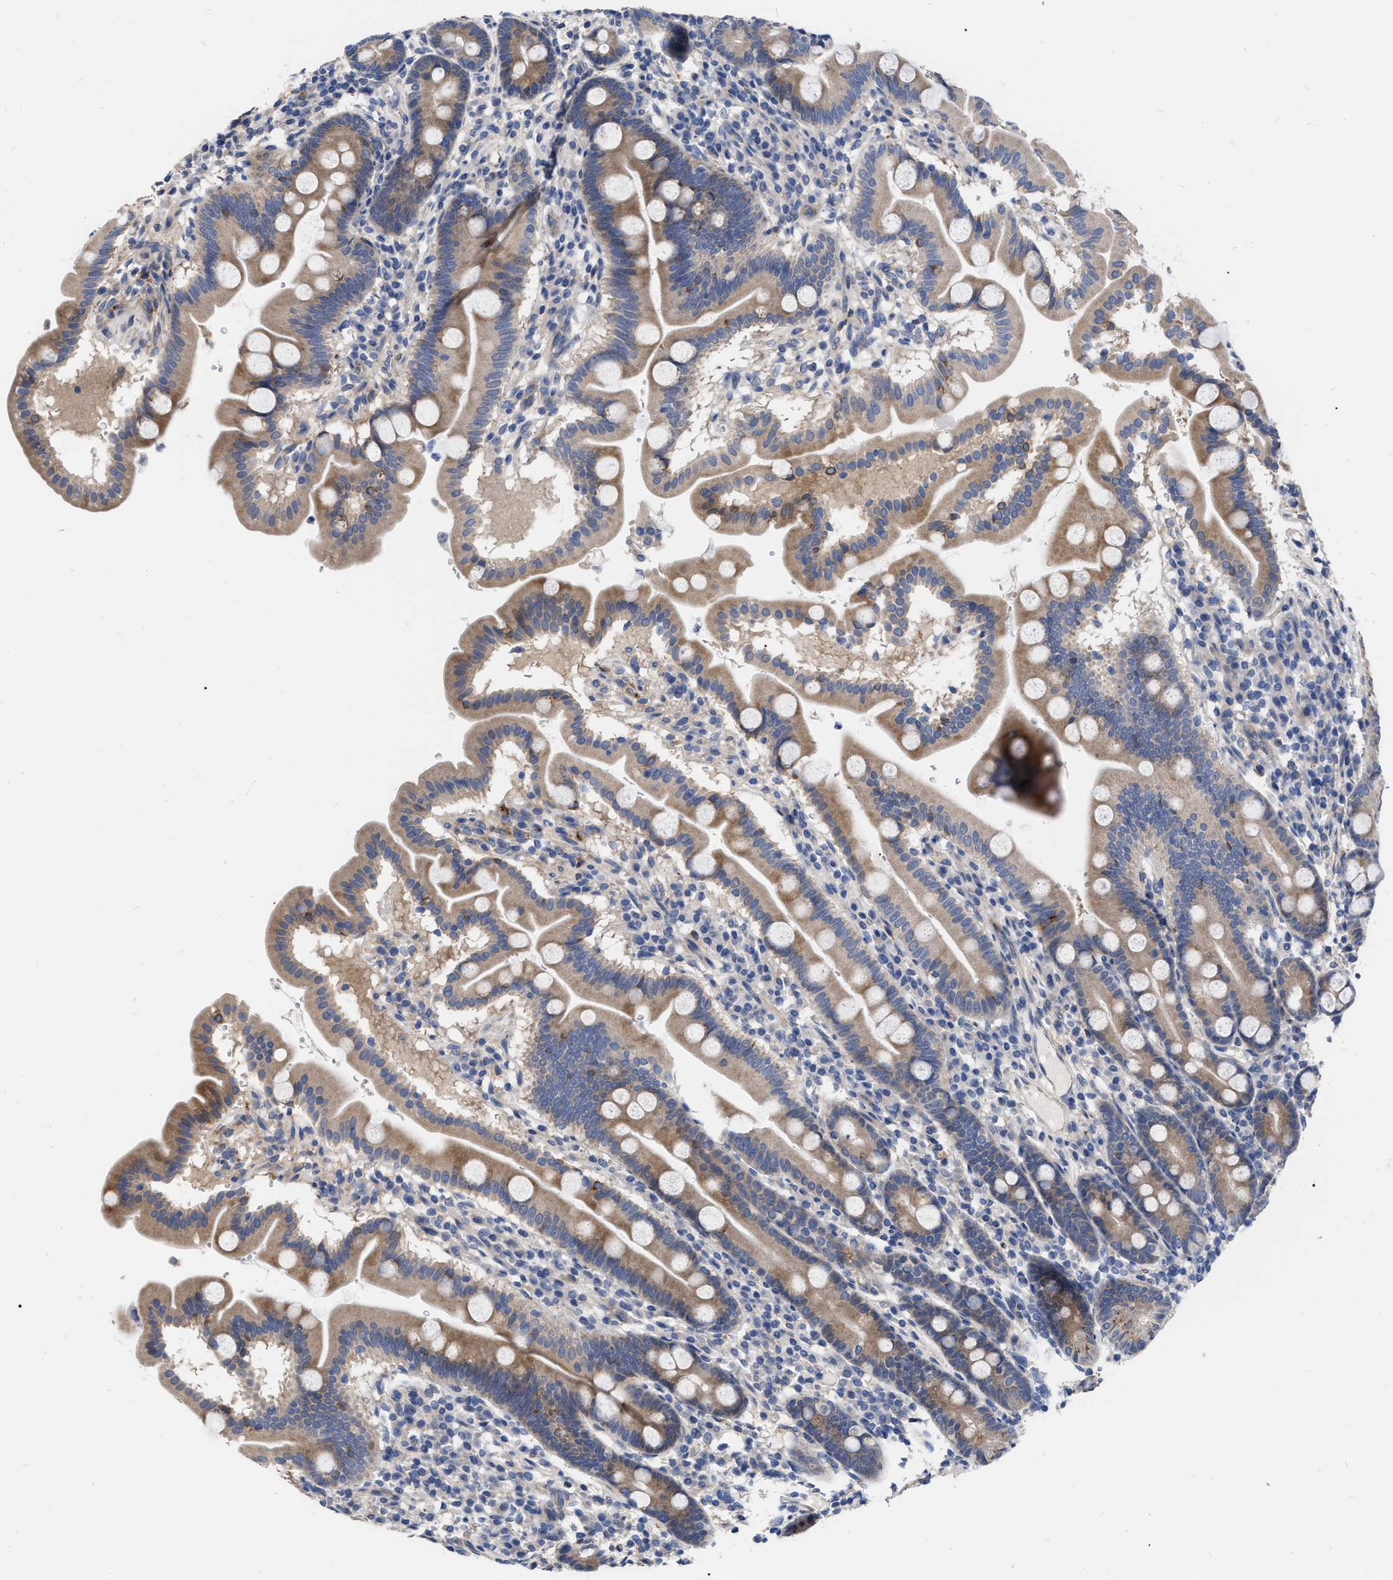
{"staining": {"intensity": "weak", "quantity": ">75%", "location": "cytoplasmic/membranous"}, "tissue": "duodenum", "cell_type": "Glandular cells", "image_type": "normal", "snomed": [{"axis": "morphology", "description": "Normal tissue, NOS"}, {"axis": "topography", "description": "Duodenum"}], "caption": "Immunohistochemistry (IHC) micrograph of normal duodenum: duodenum stained using immunohistochemistry displays low levels of weak protein expression localized specifically in the cytoplasmic/membranous of glandular cells, appearing as a cytoplasmic/membranous brown color.", "gene": "MLST8", "patient": {"sex": "male", "age": 50}}